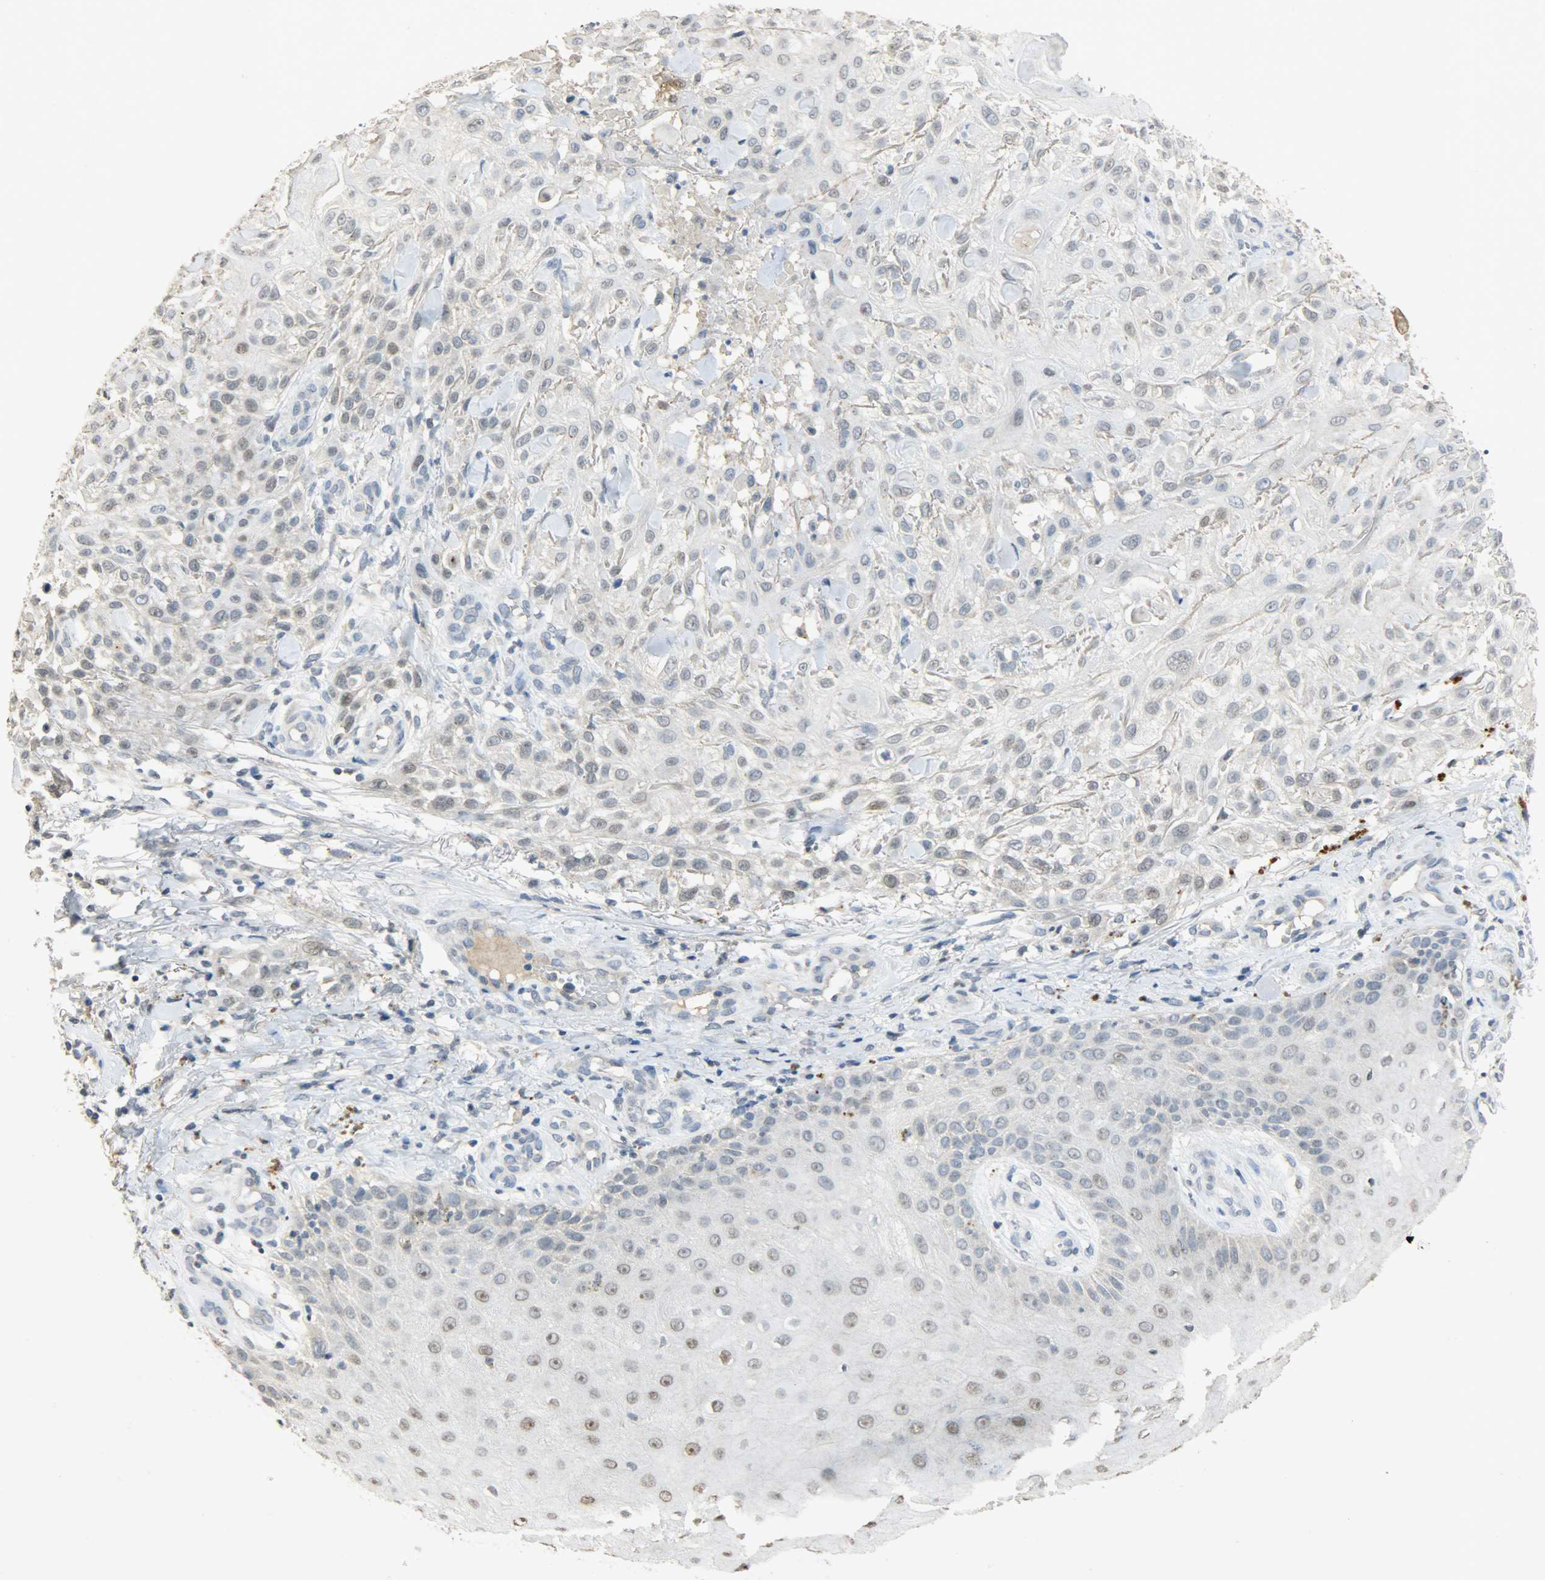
{"staining": {"intensity": "weak", "quantity": "<25%", "location": "nuclear"}, "tissue": "skin cancer", "cell_type": "Tumor cells", "image_type": "cancer", "snomed": [{"axis": "morphology", "description": "Squamous cell carcinoma, NOS"}, {"axis": "topography", "description": "Skin"}], "caption": "Tumor cells are negative for brown protein staining in squamous cell carcinoma (skin).", "gene": "DNAJB6", "patient": {"sex": "female", "age": 42}}